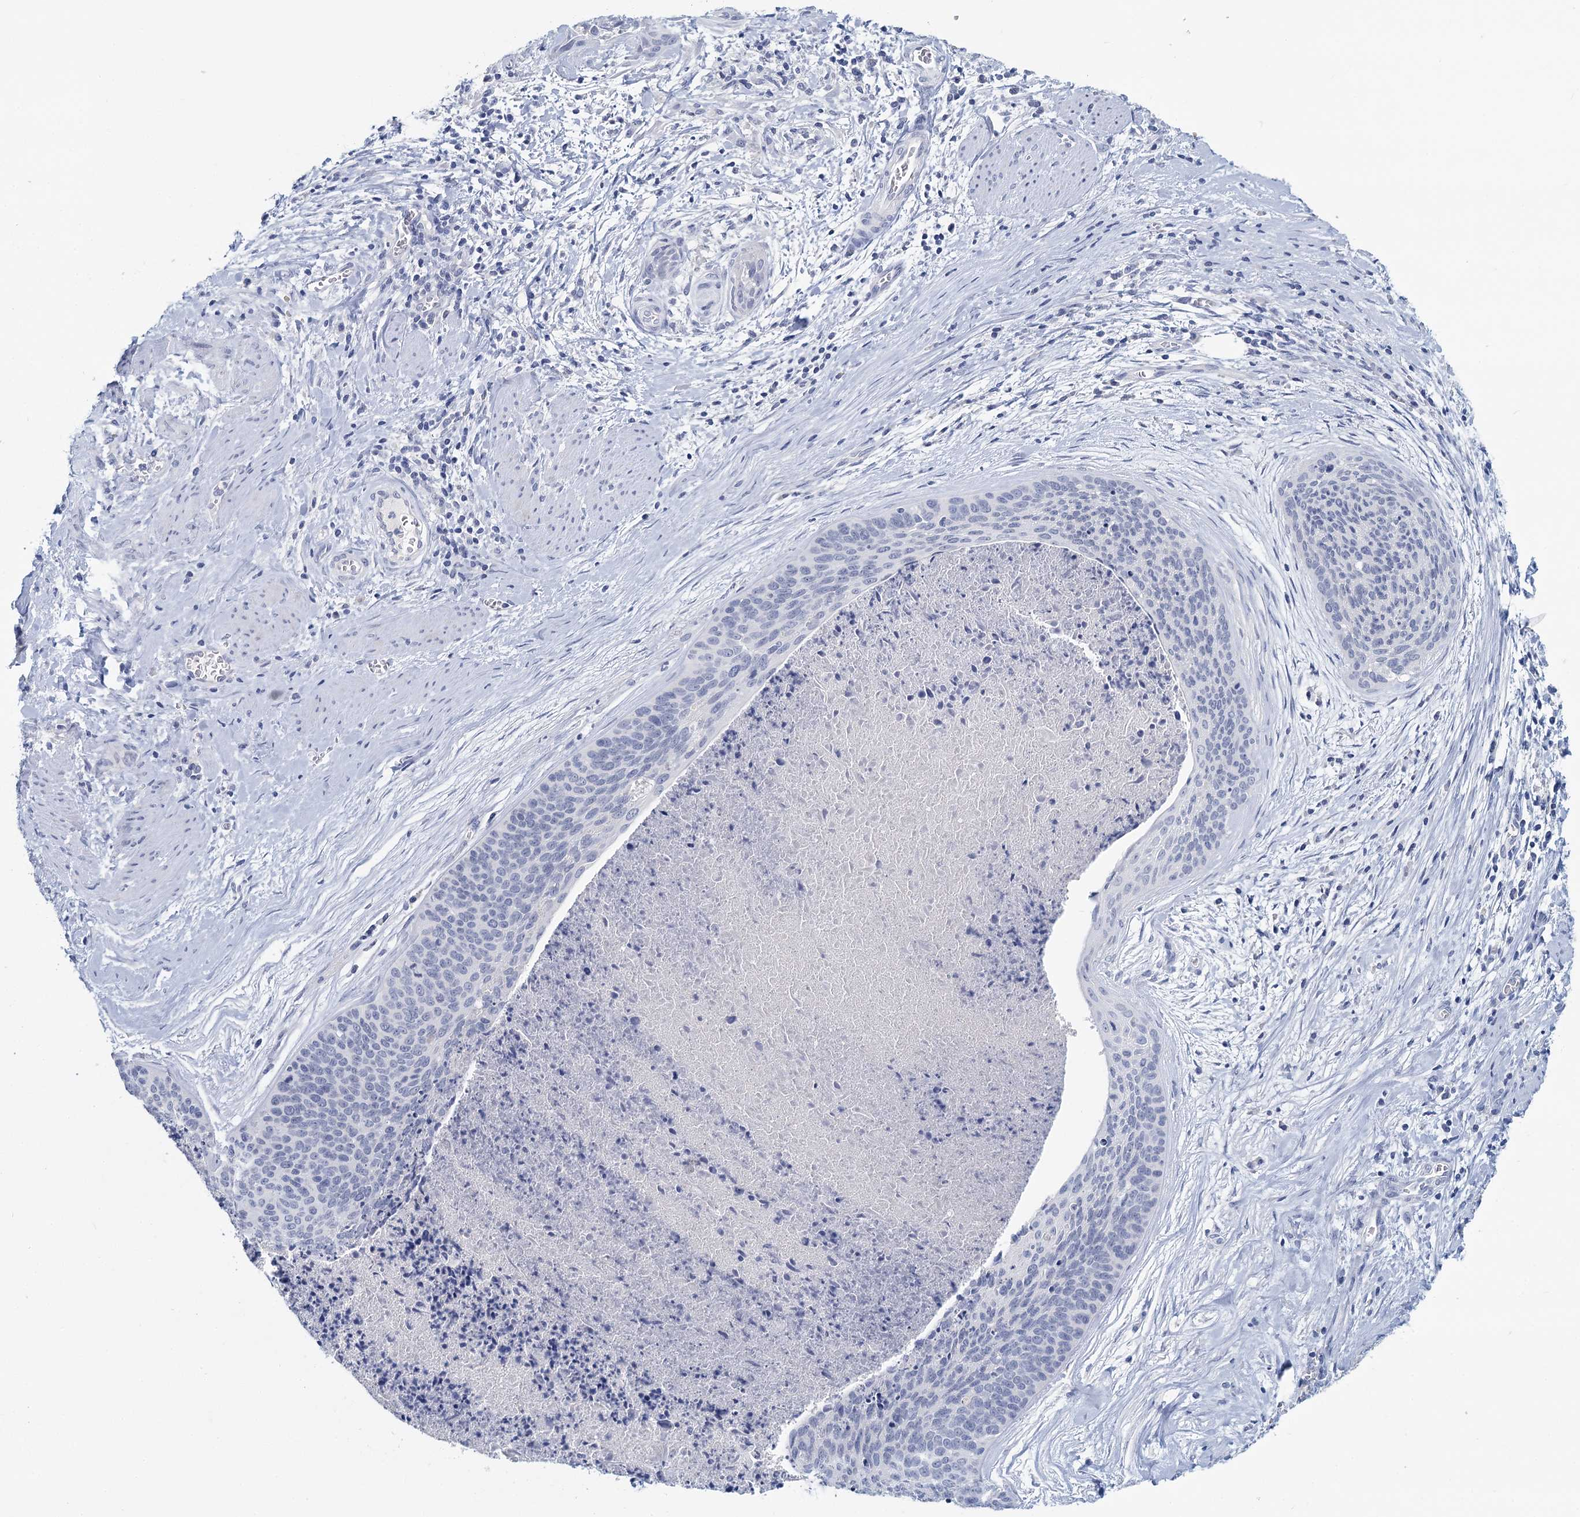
{"staining": {"intensity": "negative", "quantity": "none", "location": "none"}, "tissue": "cervical cancer", "cell_type": "Tumor cells", "image_type": "cancer", "snomed": [{"axis": "morphology", "description": "Squamous cell carcinoma, NOS"}, {"axis": "topography", "description": "Cervix"}], "caption": "Immunohistochemical staining of cervical cancer (squamous cell carcinoma) reveals no significant positivity in tumor cells.", "gene": "CHGA", "patient": {"sex": "female", "age": 55}}